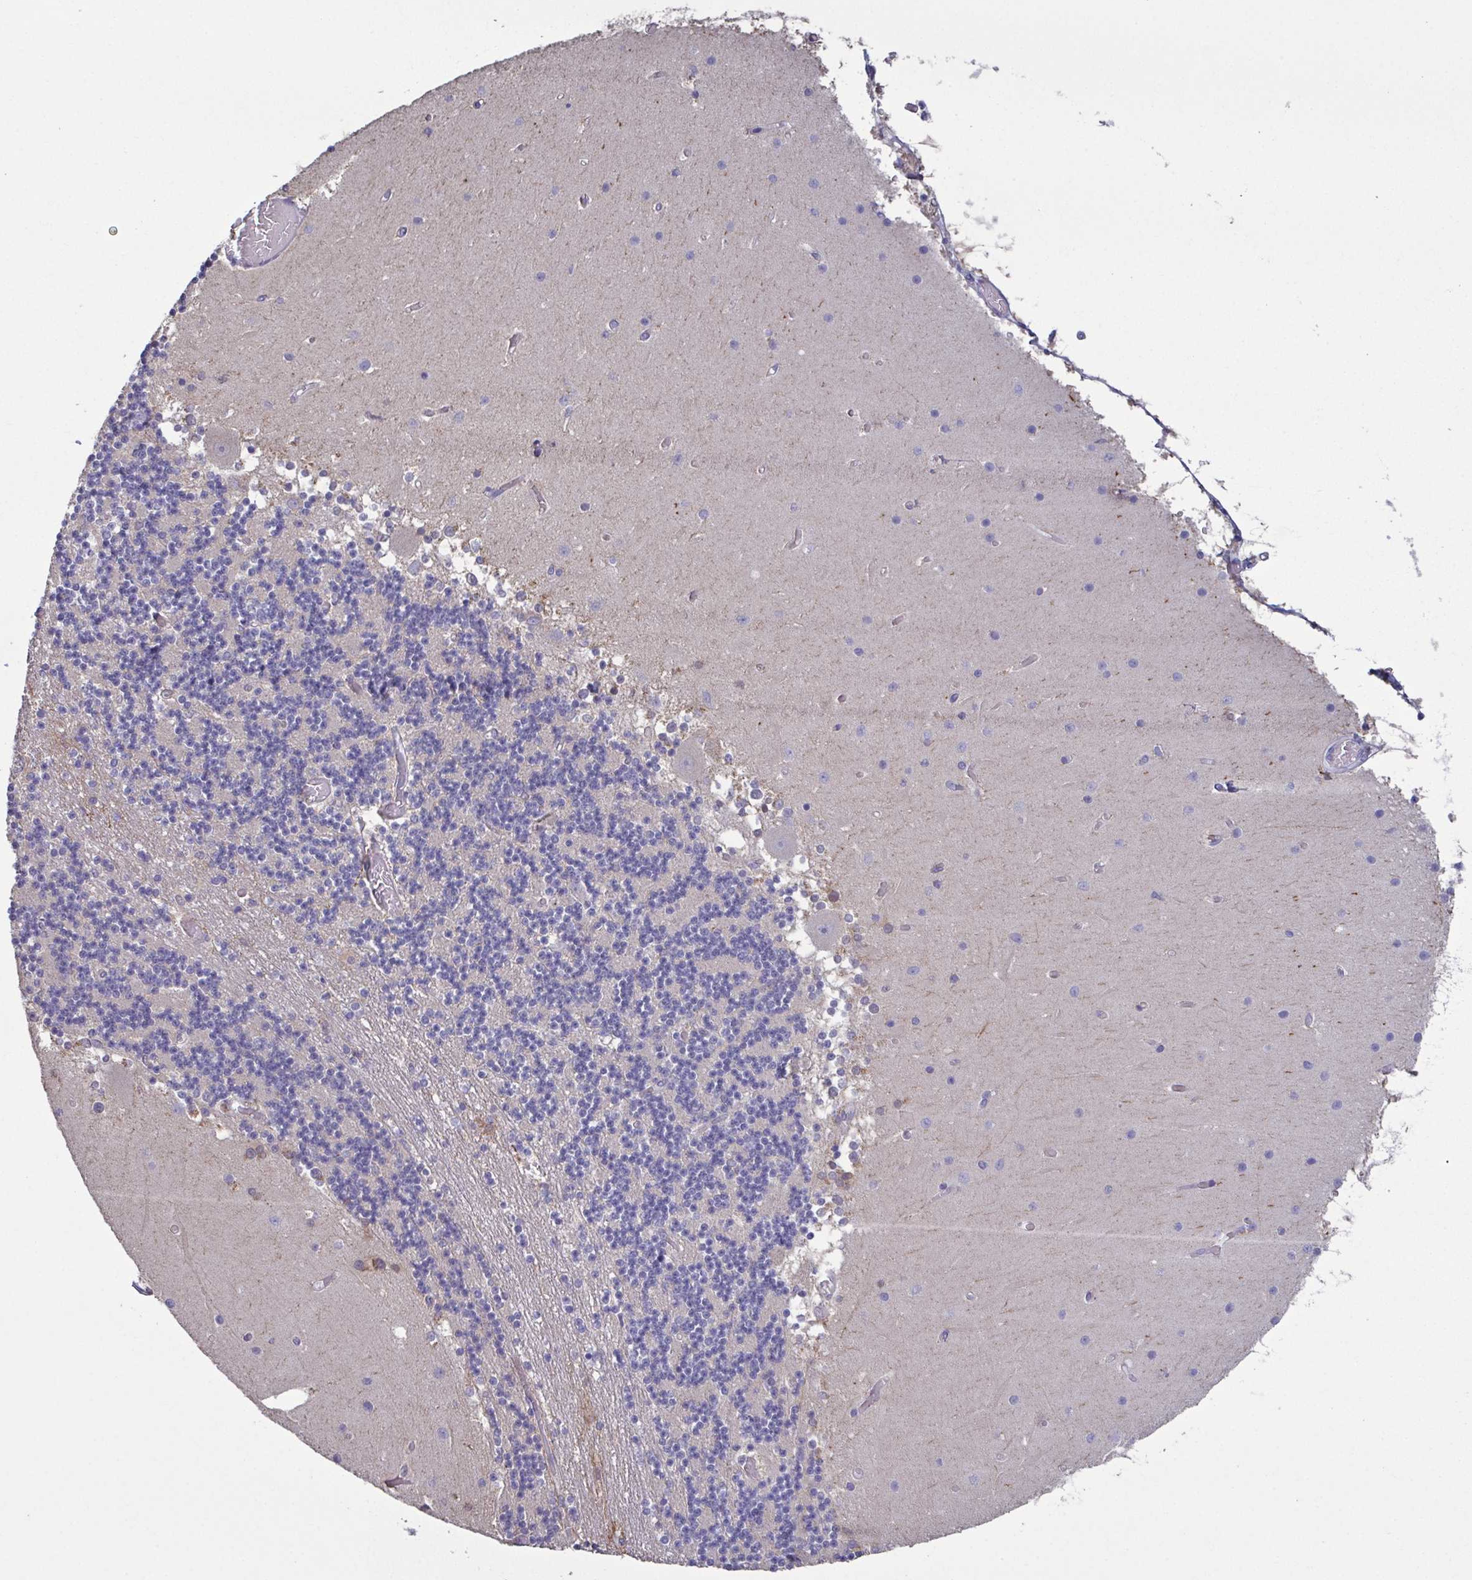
{"staining": {"intensity": "negative", "quantity": "none", "location": "none"}, "tissue": "cerebellum", "cell_type": "Cells in granular layer", "image_type": "normal", "snomed": [{"axis": "morphology", "description": "Normal tissue, NOS"}, {"axis": "topography", "description": "Cerebellum"}], "caption": "The histopathology image exhibits no significant positivity in cells in granular layer of cerebellum.", "gene": "GLDC", "patient": {"sex": "female", "age": 28}}